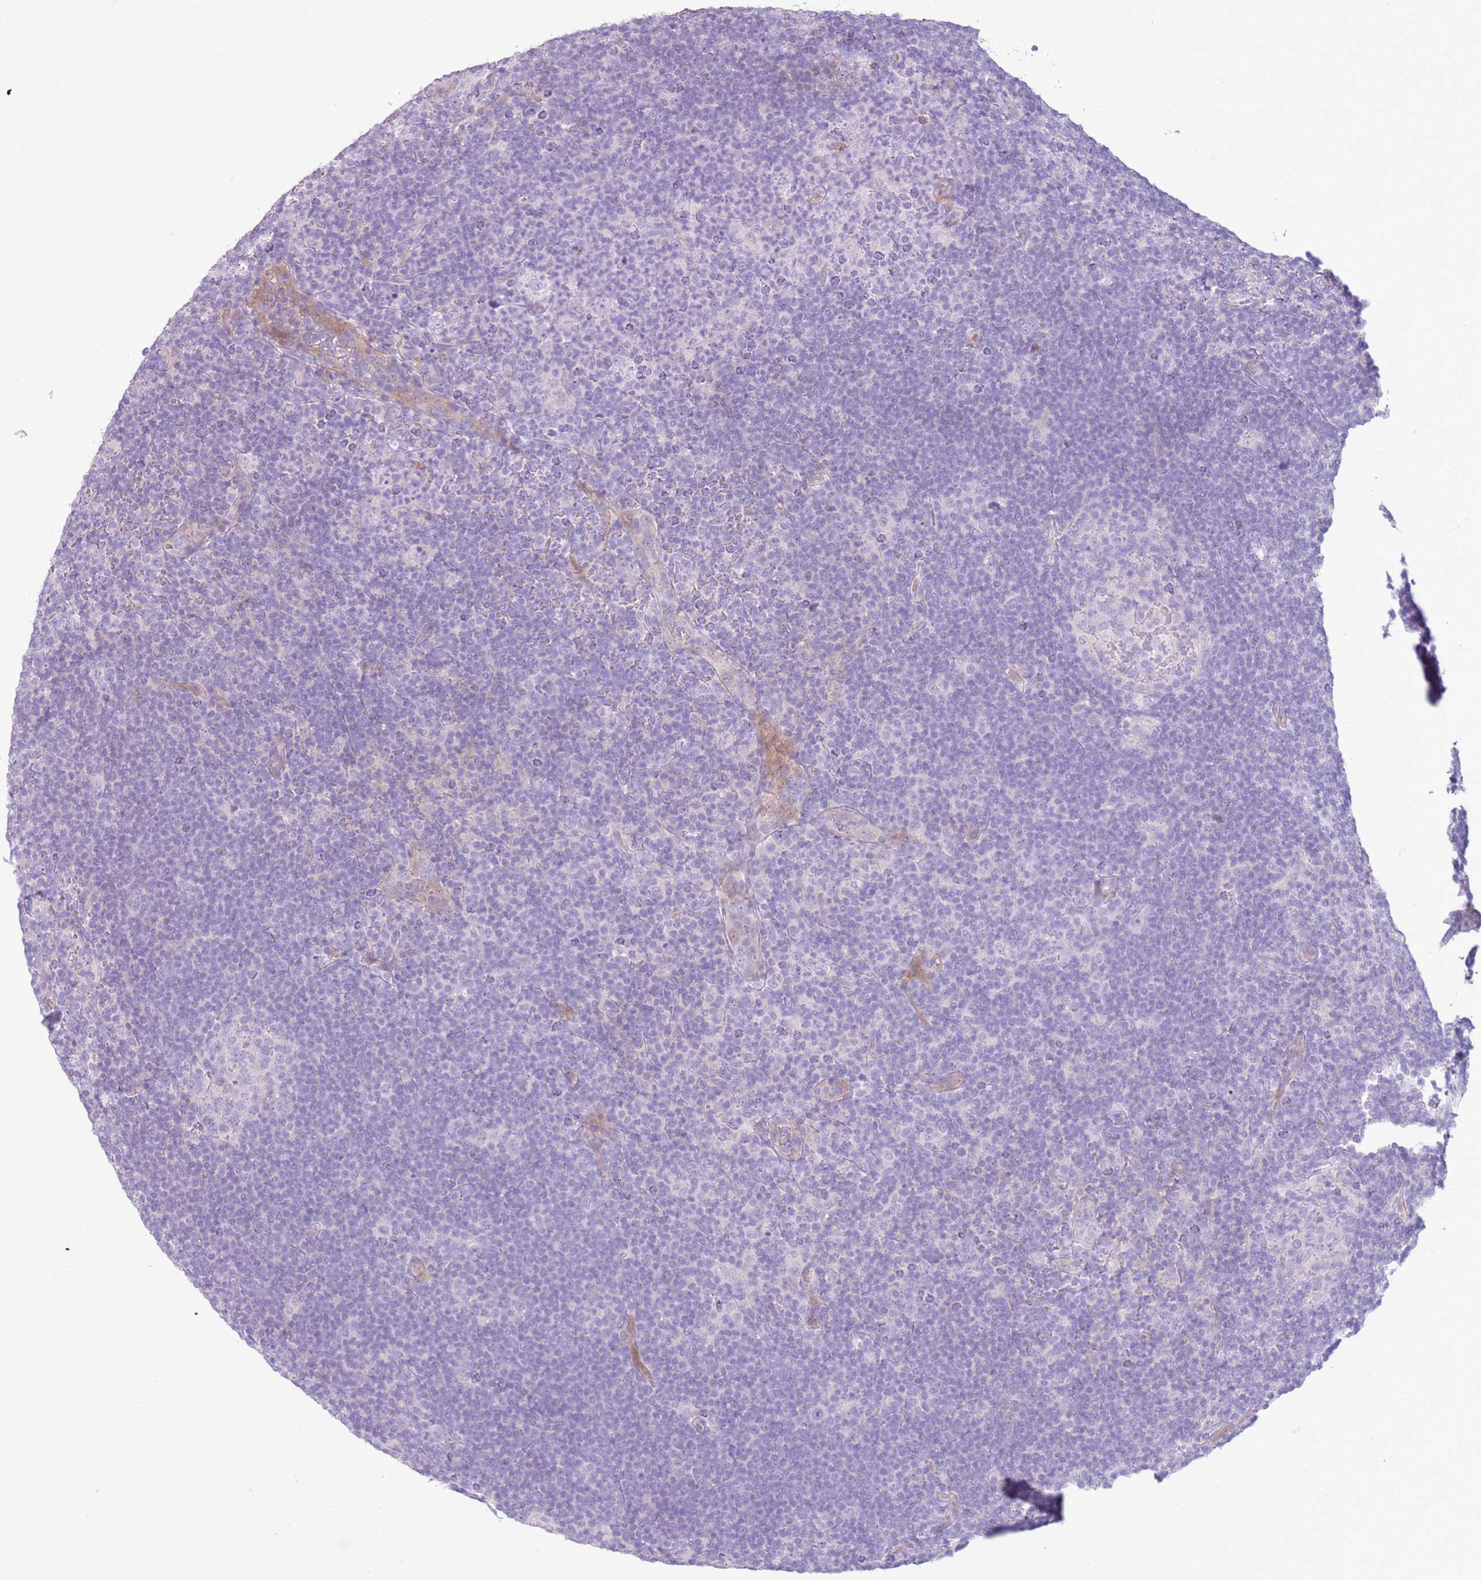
{"staining": {"intensity": "negative", "quantity": "none", "location": "none"}, "tissue": "lymphoma", "cell_type": "Tumor cells", "image_type": "cancer", "snomed": [{"axis": "morphology", "description": "Hodgkin's disease, NOS"}, {"axis": "topography", "description": "Lymph node"}], "caption": "A high-resolution photomicrograph shows immunohistochemistry (IHC) staining of Hodgkin's disease, which reveals no significant expression in tumor cells.", "gene": "ZNF239", "patient": {"sex": "female", "age": 57}}